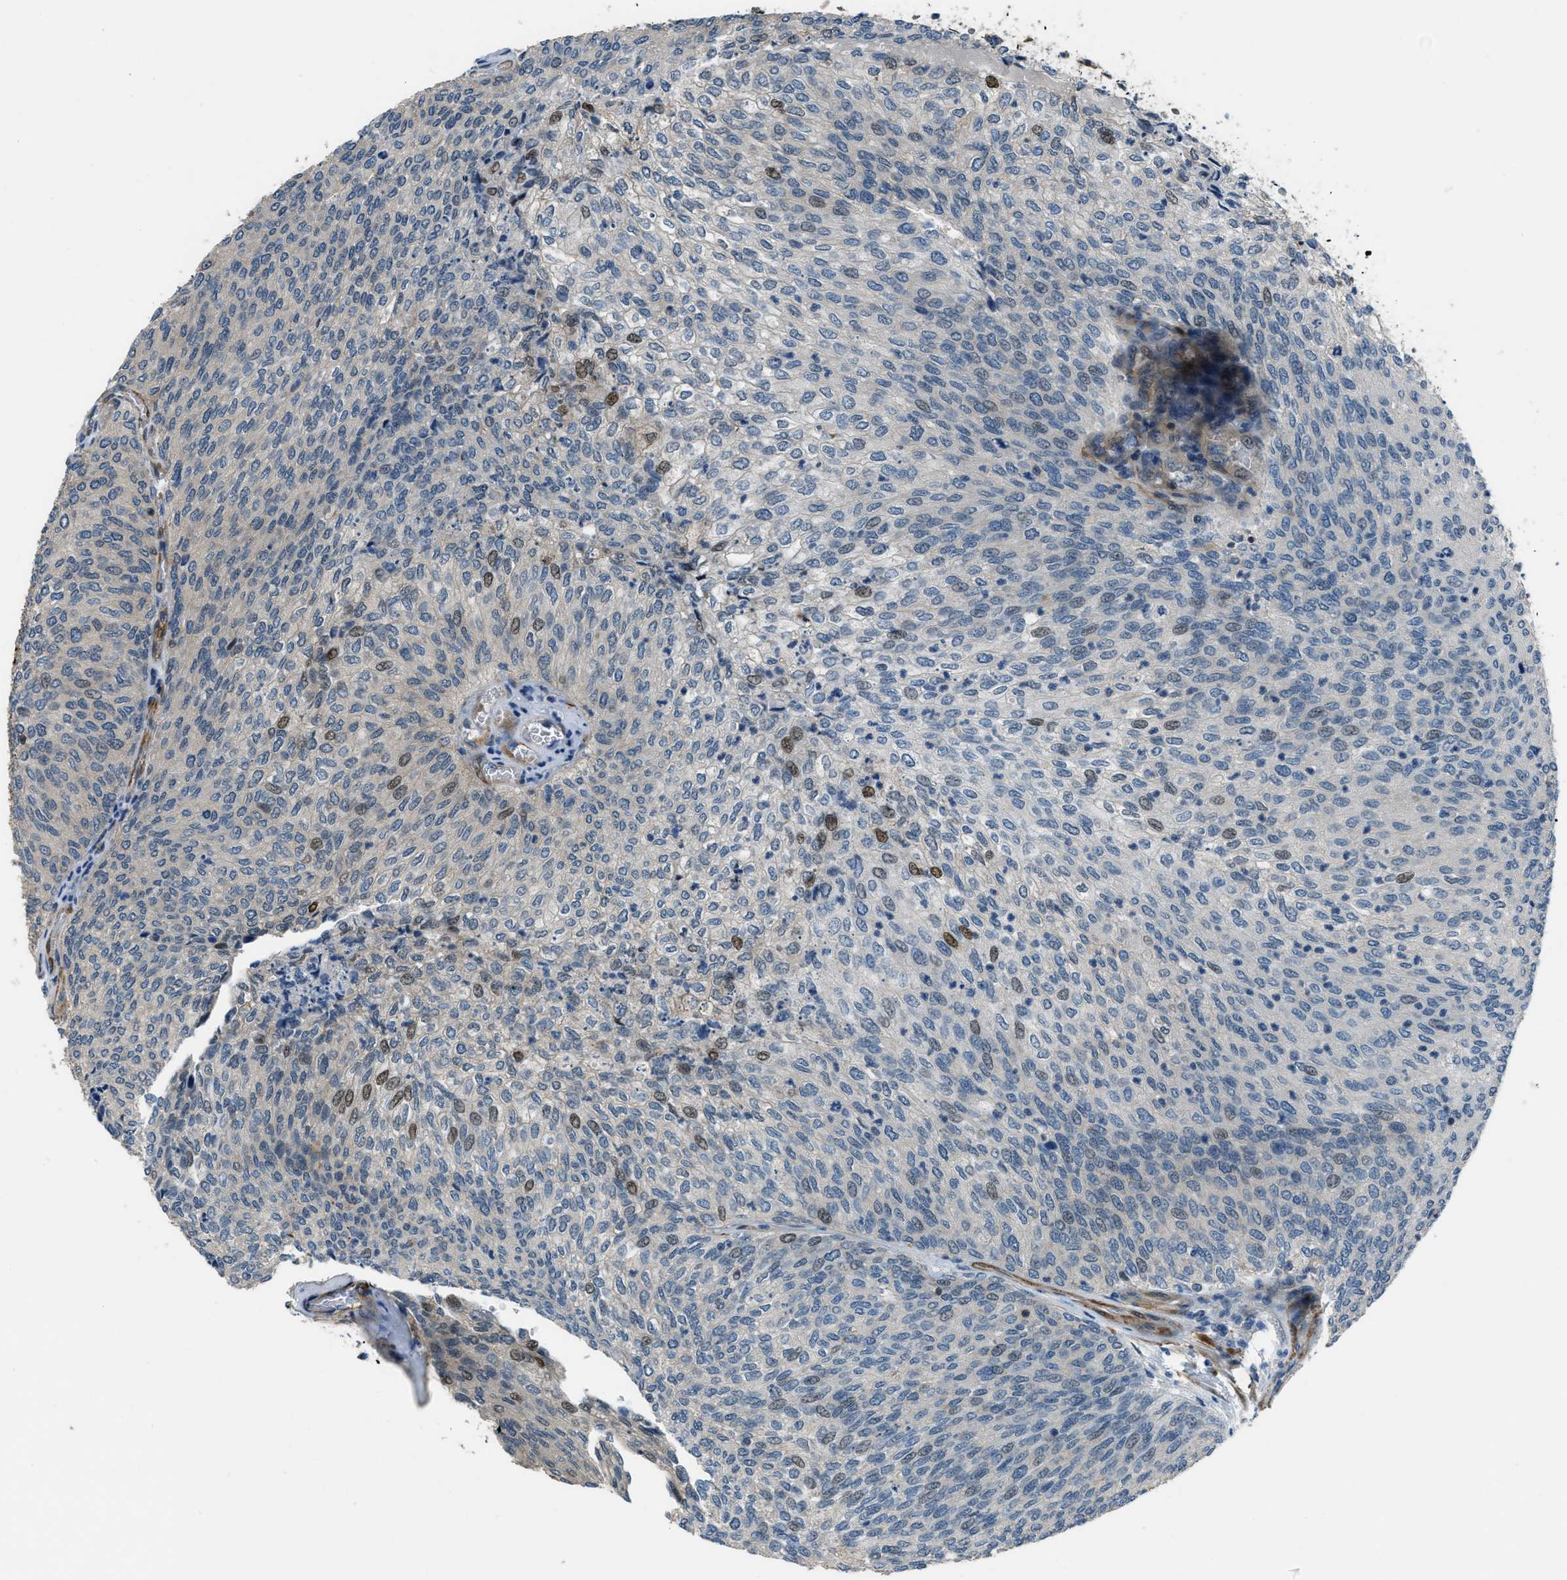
{"staining": {"intensity": "moderate", "quantity": "<25%", "location": "nuclear"}, "tissue": "urothelial cancer", "cell_type": "Tumor cells", "image_type": "cancer", "snomed": [{"axis": "morphology", "description": "Urothelial carcinoma, Low grade"}, {"axis": "topography", "description": "Urinary bladder"}], "caption": "A high-resolution micrograph shows IHC staining of low-grade urothelial carcinoma, which reveals moderate nuclear expression in about <25% of tumor cells.", "gene": "NUDCD3", "patient": {"sex": "female", "age": 79}}